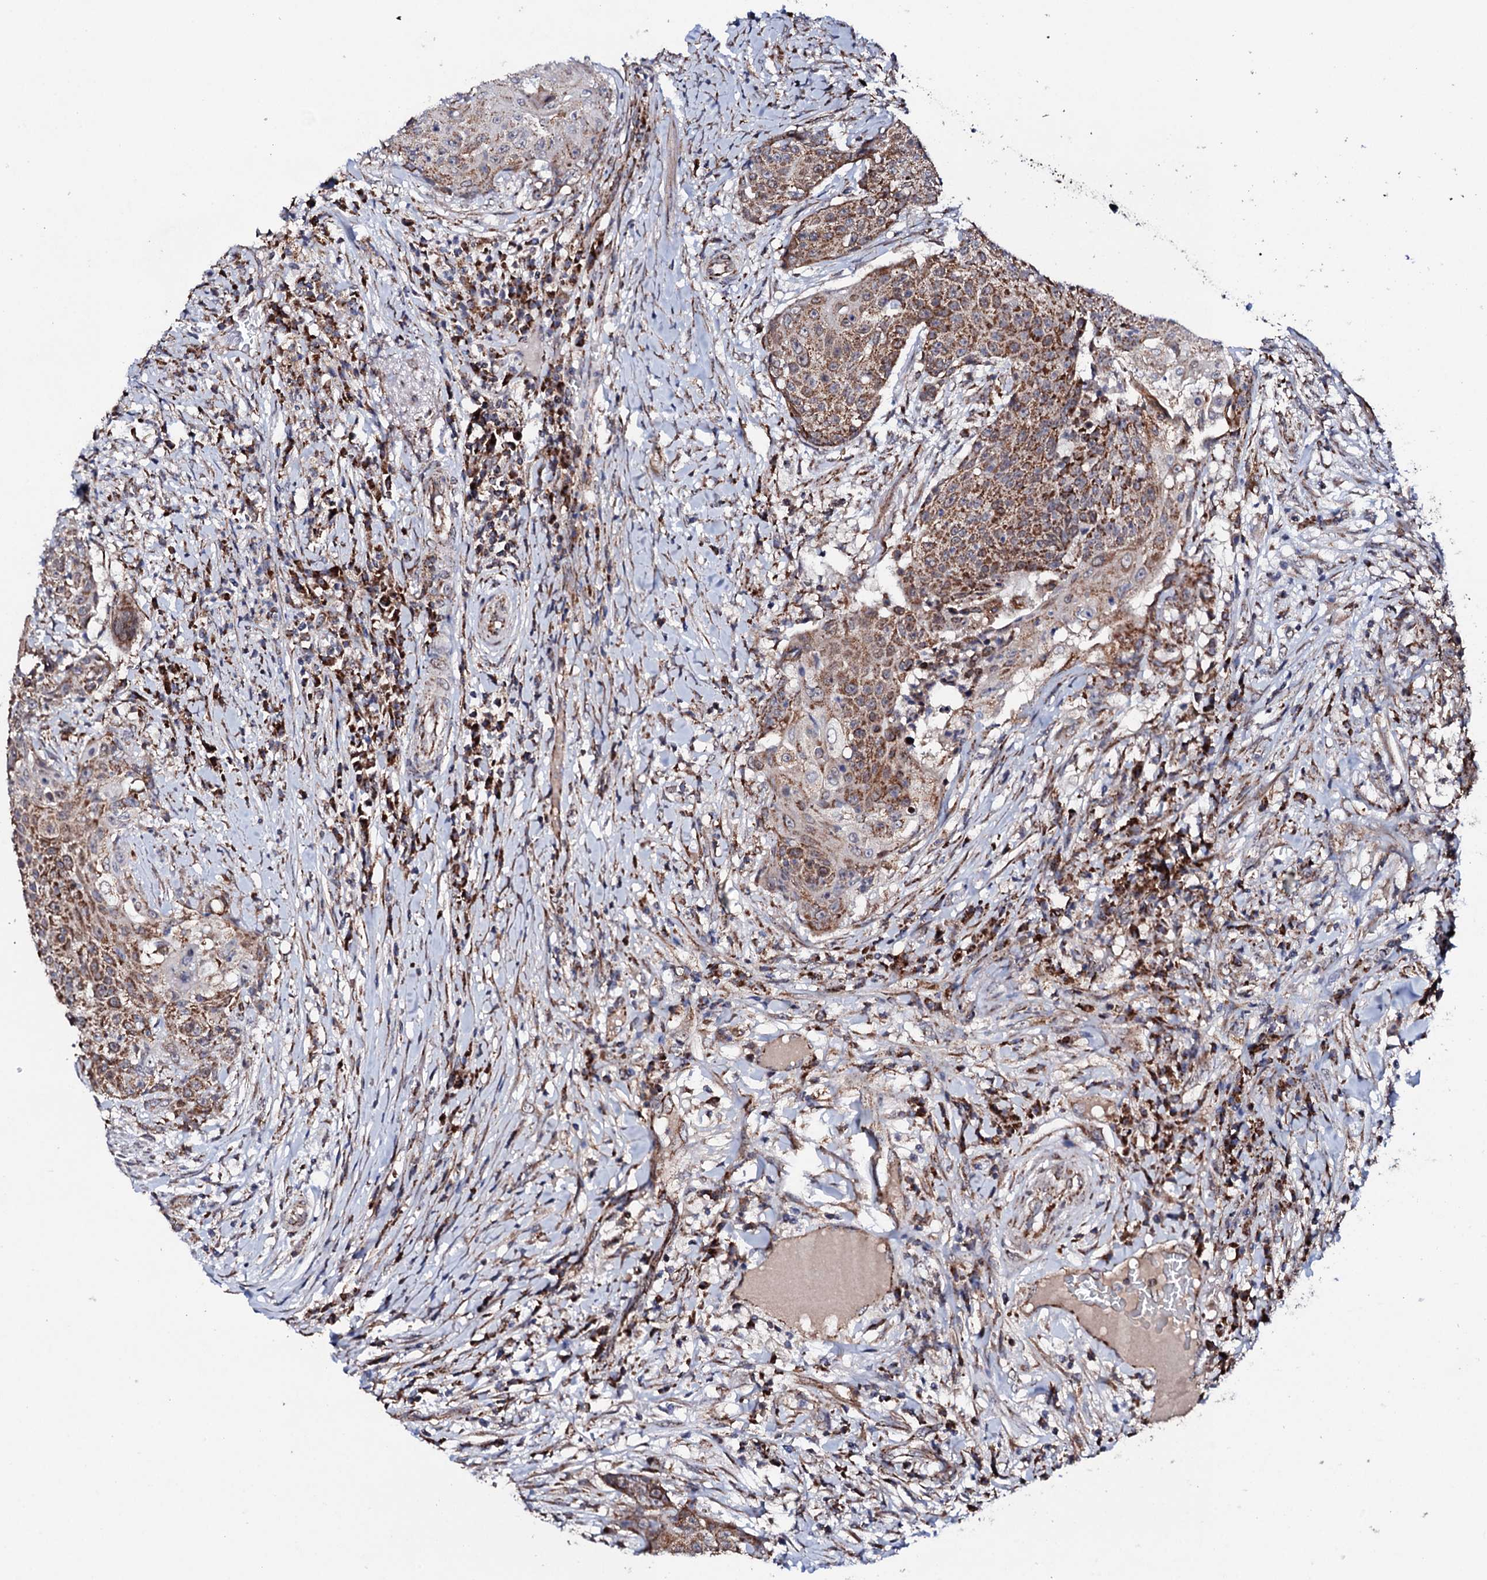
{"staining": {"intensity": "strong", "quantity": ">75%", "location": "cytoplasmic/membranous"}, "tissue": "urothelial cancer", "cell_type": "Tumor cells", "image_type": "cancer", "snomed": [{"axis": "morphology", "description": "Urothelial carcinoma, High grade"}, {"axis": "topography", "description": "Urinary bladder"}], "caption": "DAB immunohistochemical staining of high-grade urothelial carcinoma demonstrates strong cytoplasmic/membranous protein positivity in about >75% of tumor cells. The staining was performed using DAB to visualize the protein expression in brown, while the nuclei were stained in blue with hematoxylin (Magnification: 20x).", "gene": "MTIF3", "patient": {"sex": "female", "age": 63}}